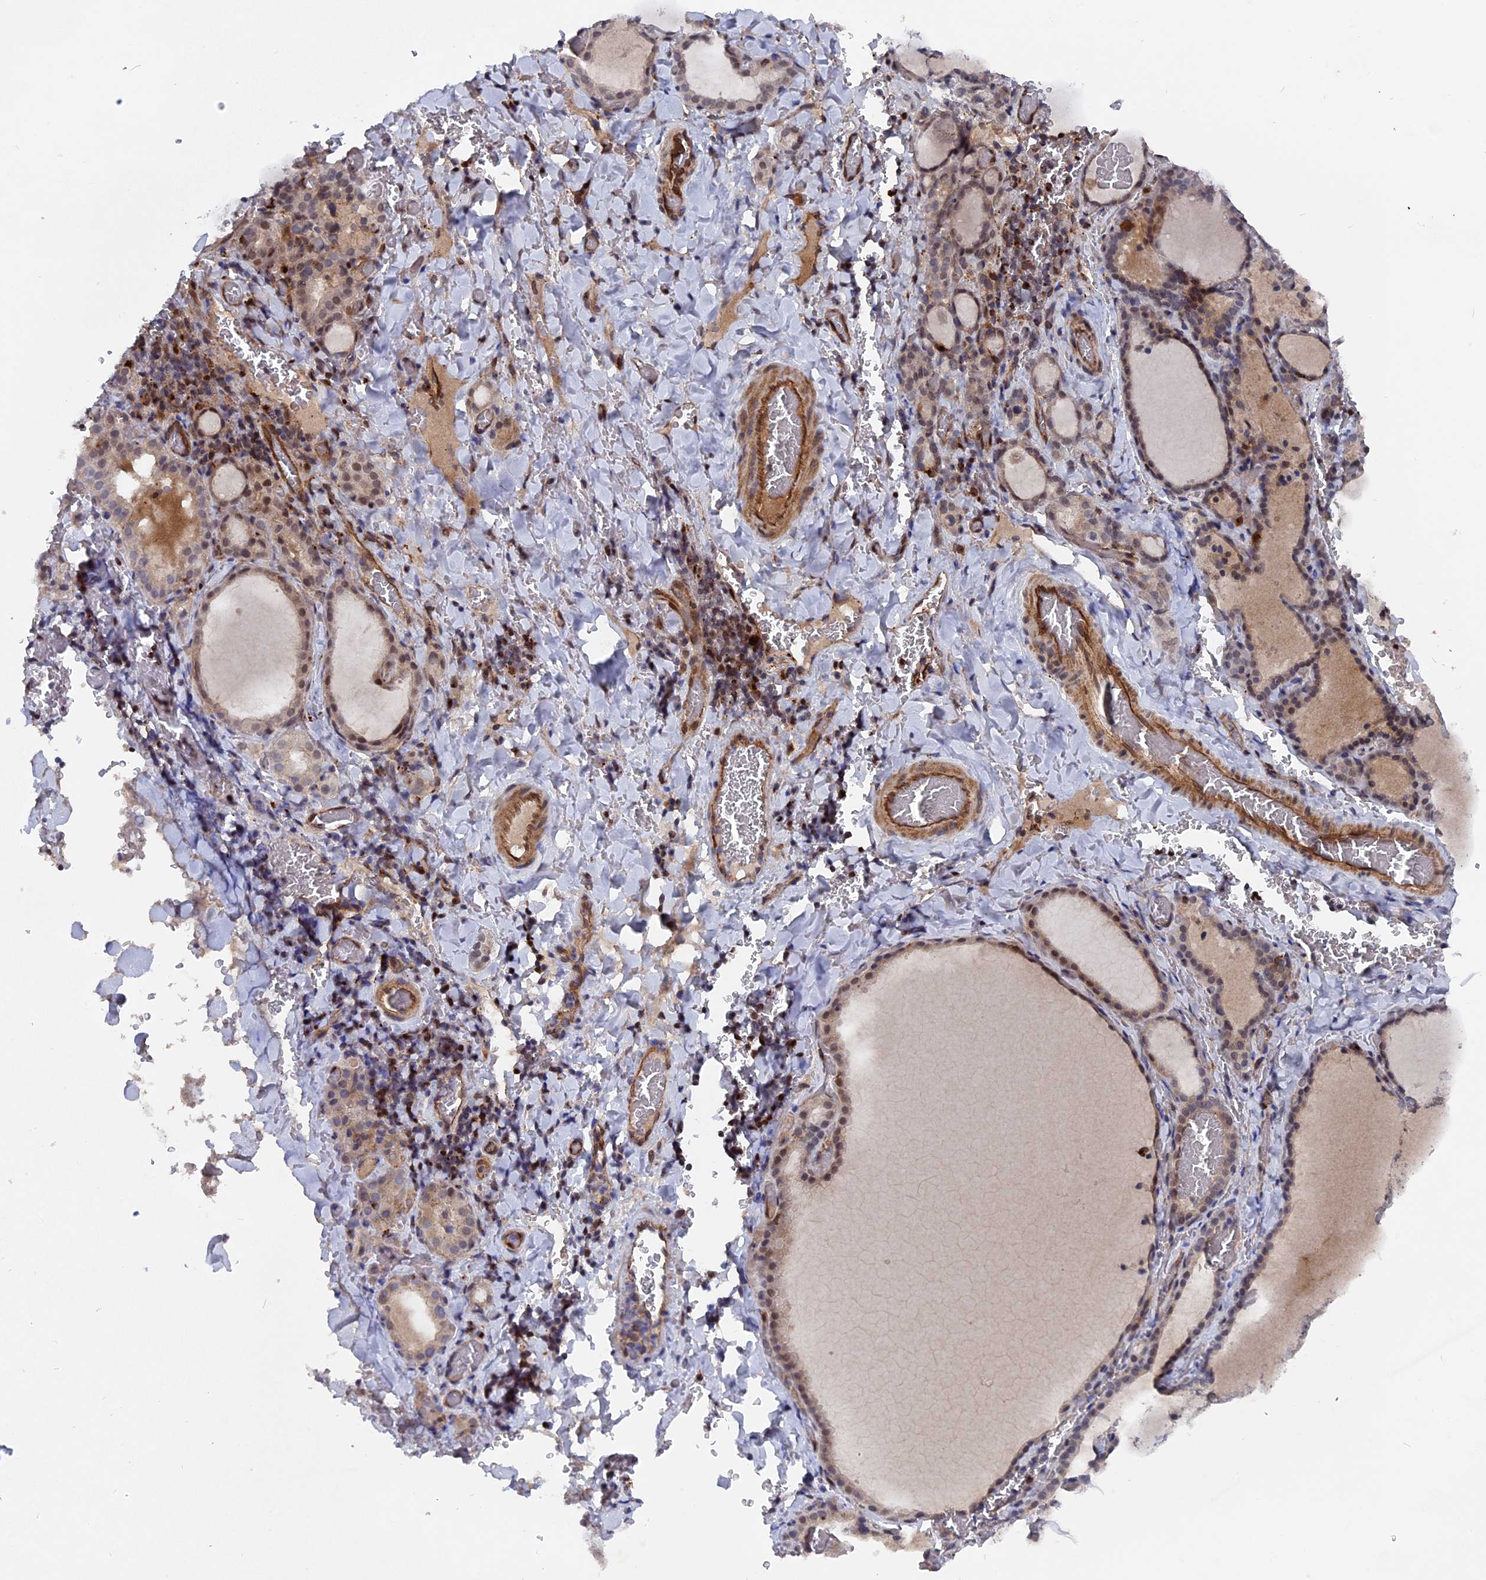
{"staining": {"intensity": "moderate", "quantity": "25%-75%", "location": "cytoplasmic/membranous,nuclear"}, "tissue": "thyroid gland", "cell_type": "Glandular cells", "image_type": "normal", "snomed": [{"axis": "morphology", "description": "Normal tissue, NOS"}, {"axis": "topography", "description": "Thyroid gland"}], "caption": "Thyroid gland stained with DAB (3,3'-diaminobenzidine) immunohistochemistry shows medium levels of moderate cytoplasmic/membranous,nuclear positivity in approximately 25%-75% of glandular cells.", "gene": "NOSIP", "patient": {"sex": "female", "age": 39}}